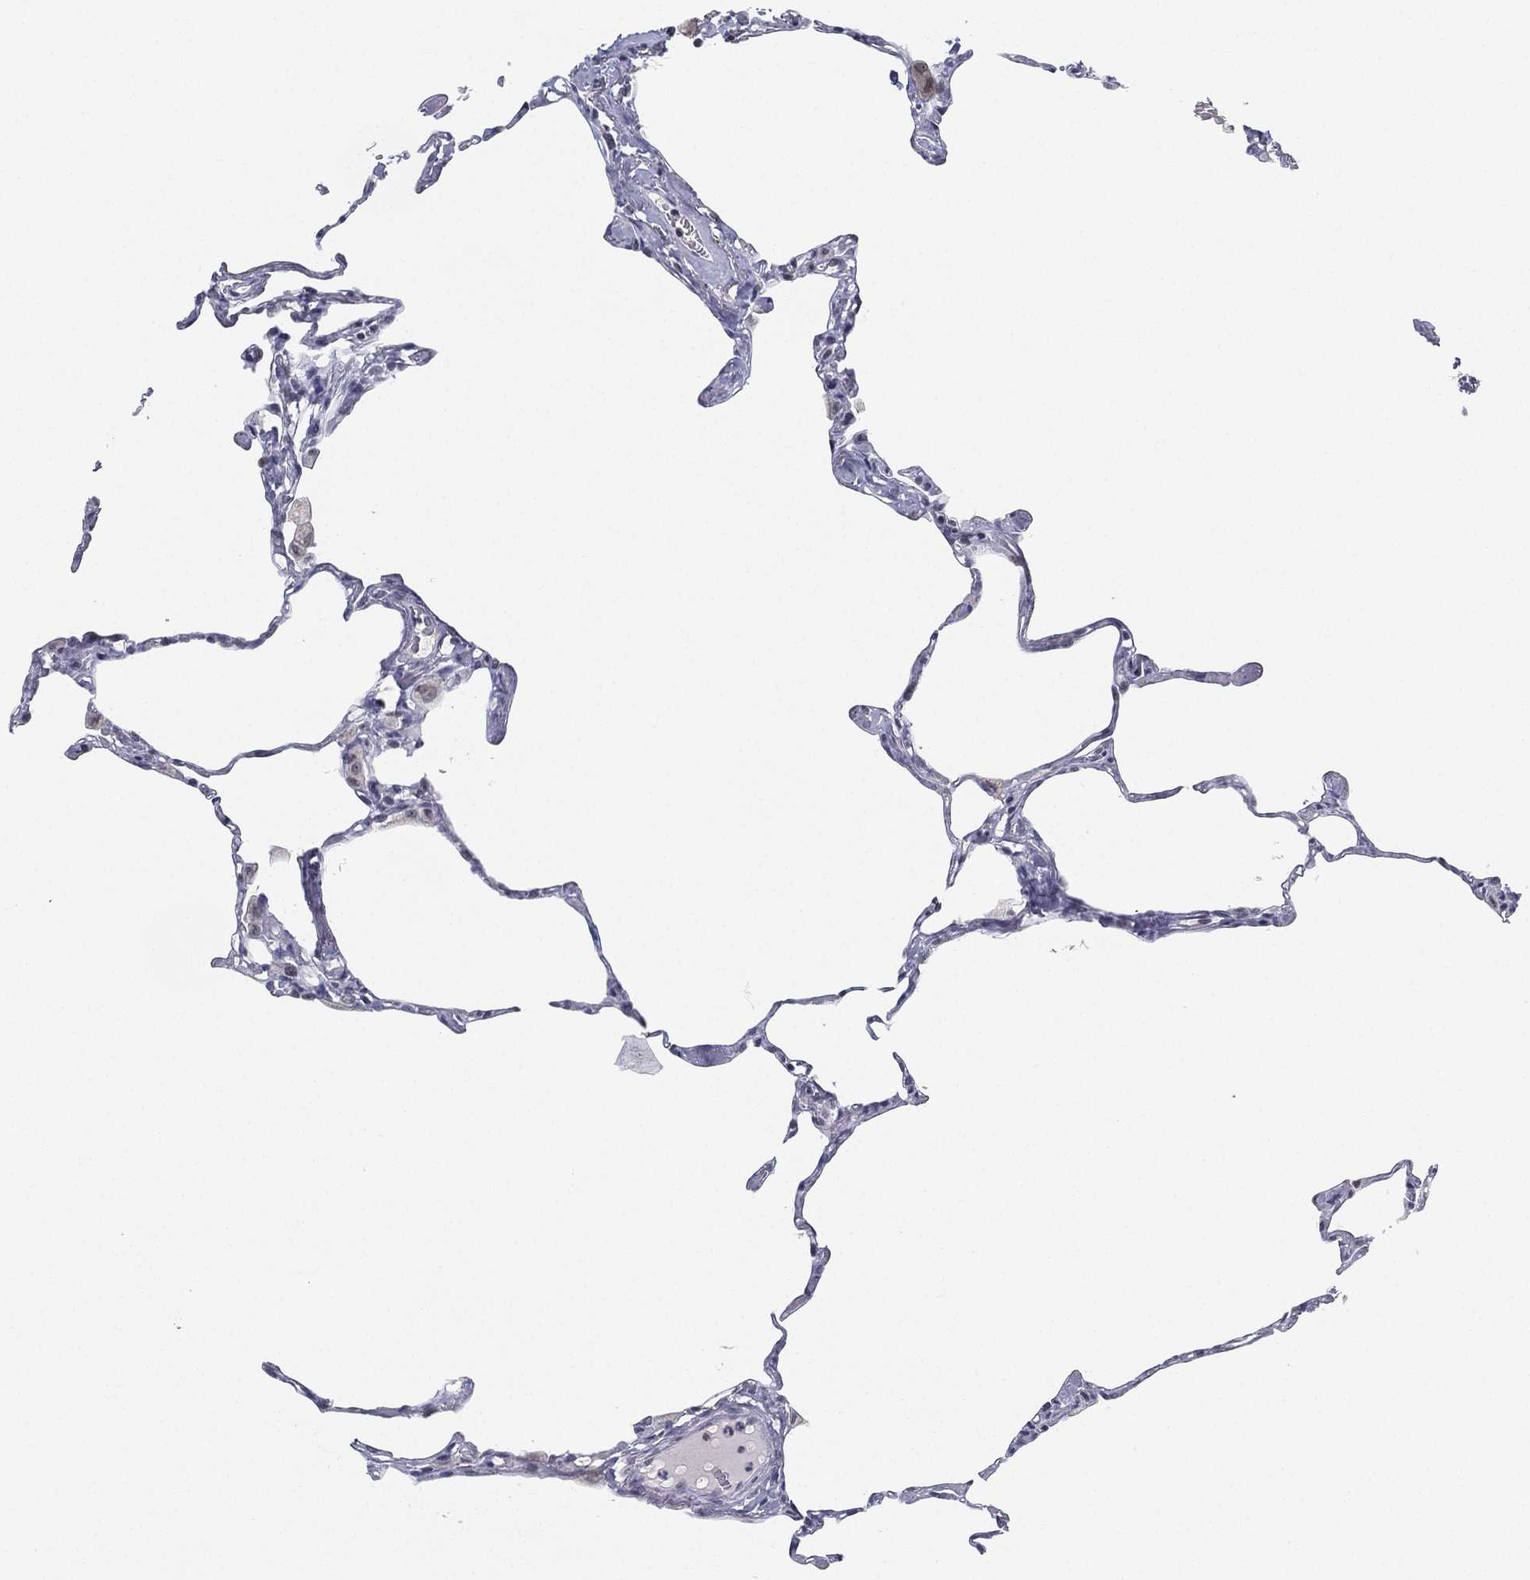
{"staining": {"intensity": "negative", "quantity": "none", "location": "none"}, "tissue": "lung", "cell_type": "Alveolar cells", "image_type": "normal", "snomed": [{"axis": "morphology", "description": "Normal tissue, NOS"}, {"axis": "topography", "description": "Lung"}], "caption": "IHC image of unremarkable lung: lung stained with DAB displays no significant protein expression in alveolar cells.", "gene": "MS4A8", "patient": {"sex": "male", "age": 65}}